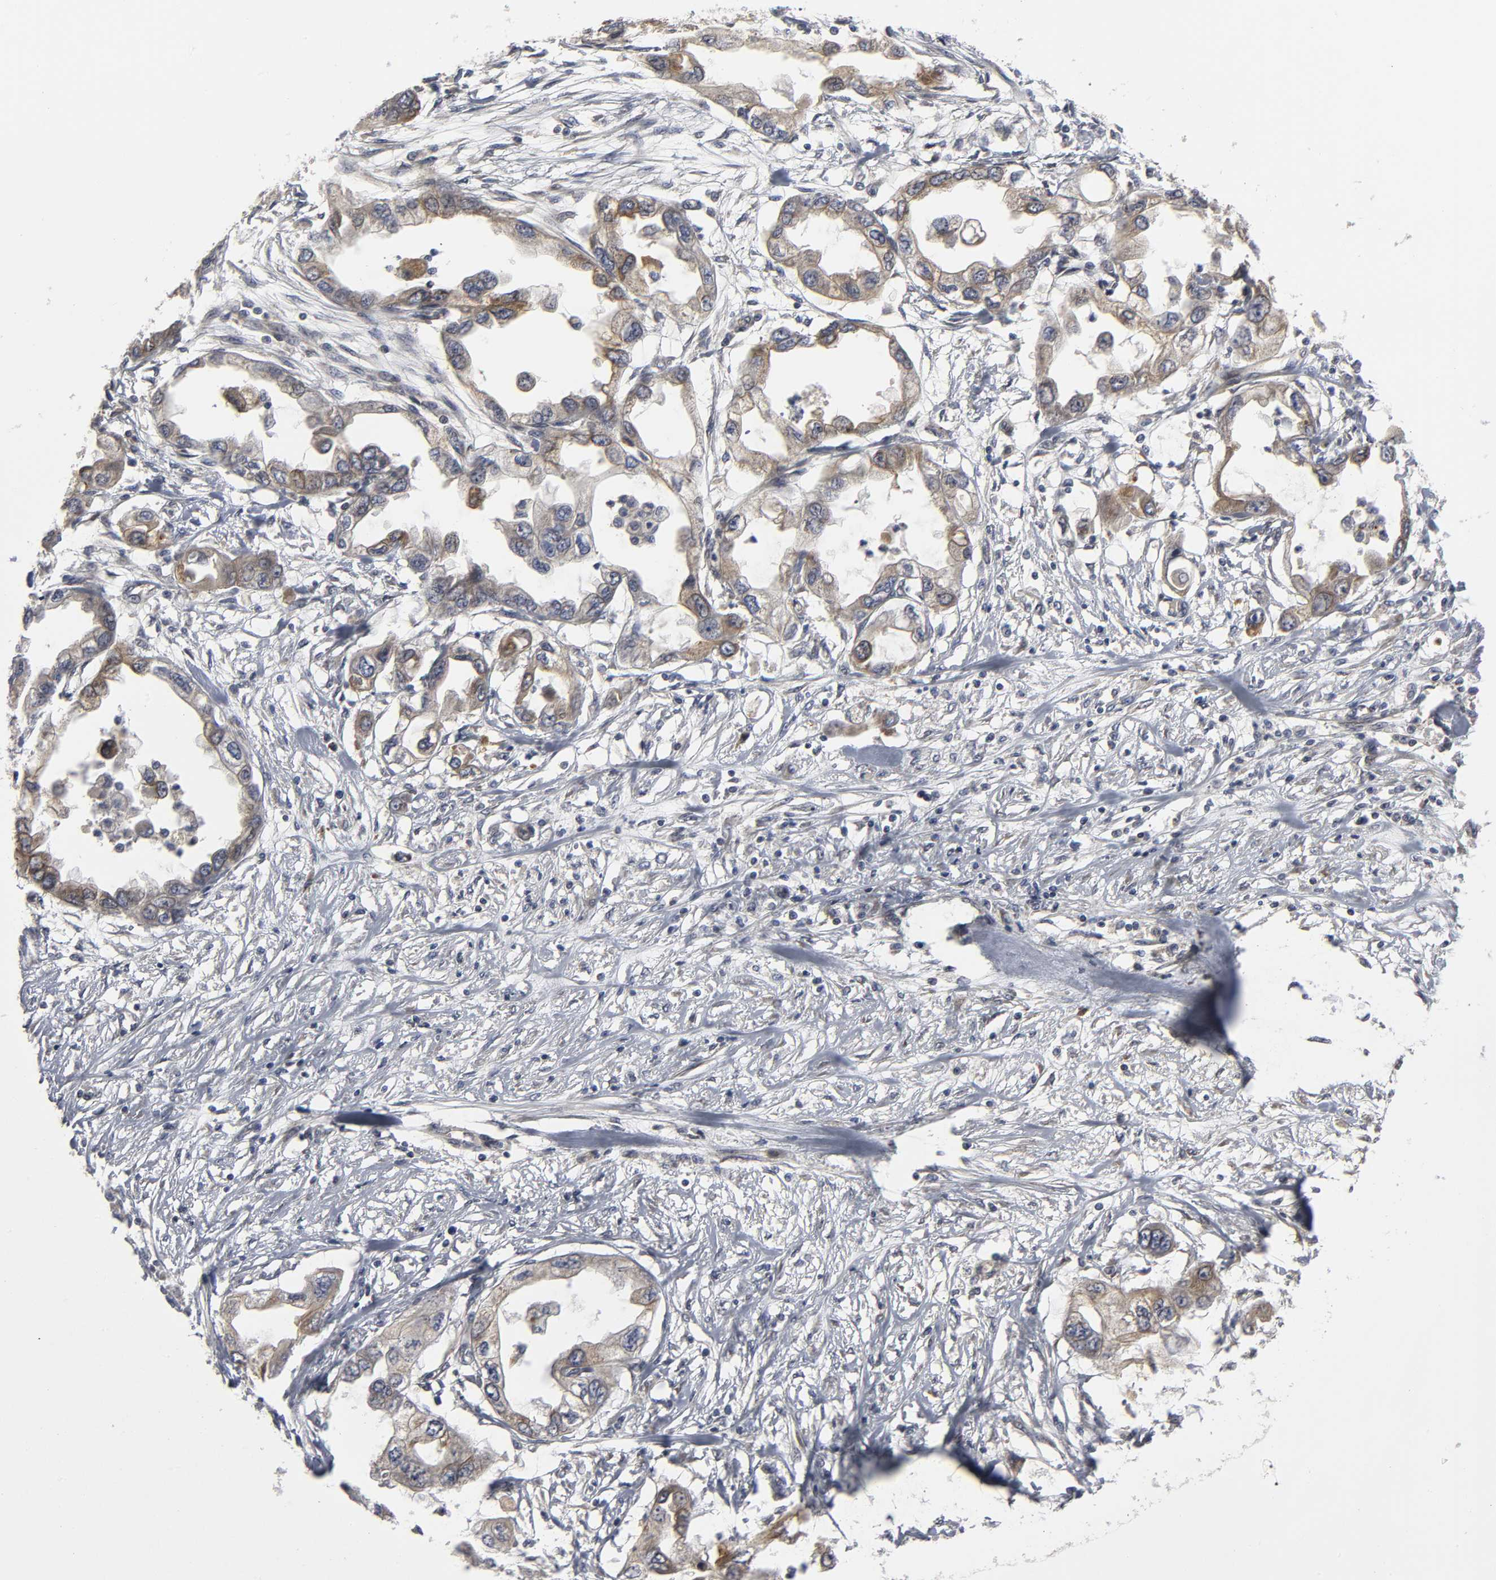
{"staining": {"intensity": "moderate", "quantity": "25%-75%", "location": "cytoplasmic/membranous"}, "tissue": "endometrial cancer", "cell_type": "Tumor cells", "image_type": "cancer", "snomed": [{"axis": "morphology", "description": "Adenocarcinoma, NOS"}, {"axis": "topography", "description": "Endometrium"}], "caption": "Human endometrial cancer (adenocarcinoma) stained for a protein (brown) displays moderate cytoplasmic/membranous positive expression in approximately 25%-75% of tumor cells.", "gene": "ASB6", "patient": {"sex": "female", "age": 67}}